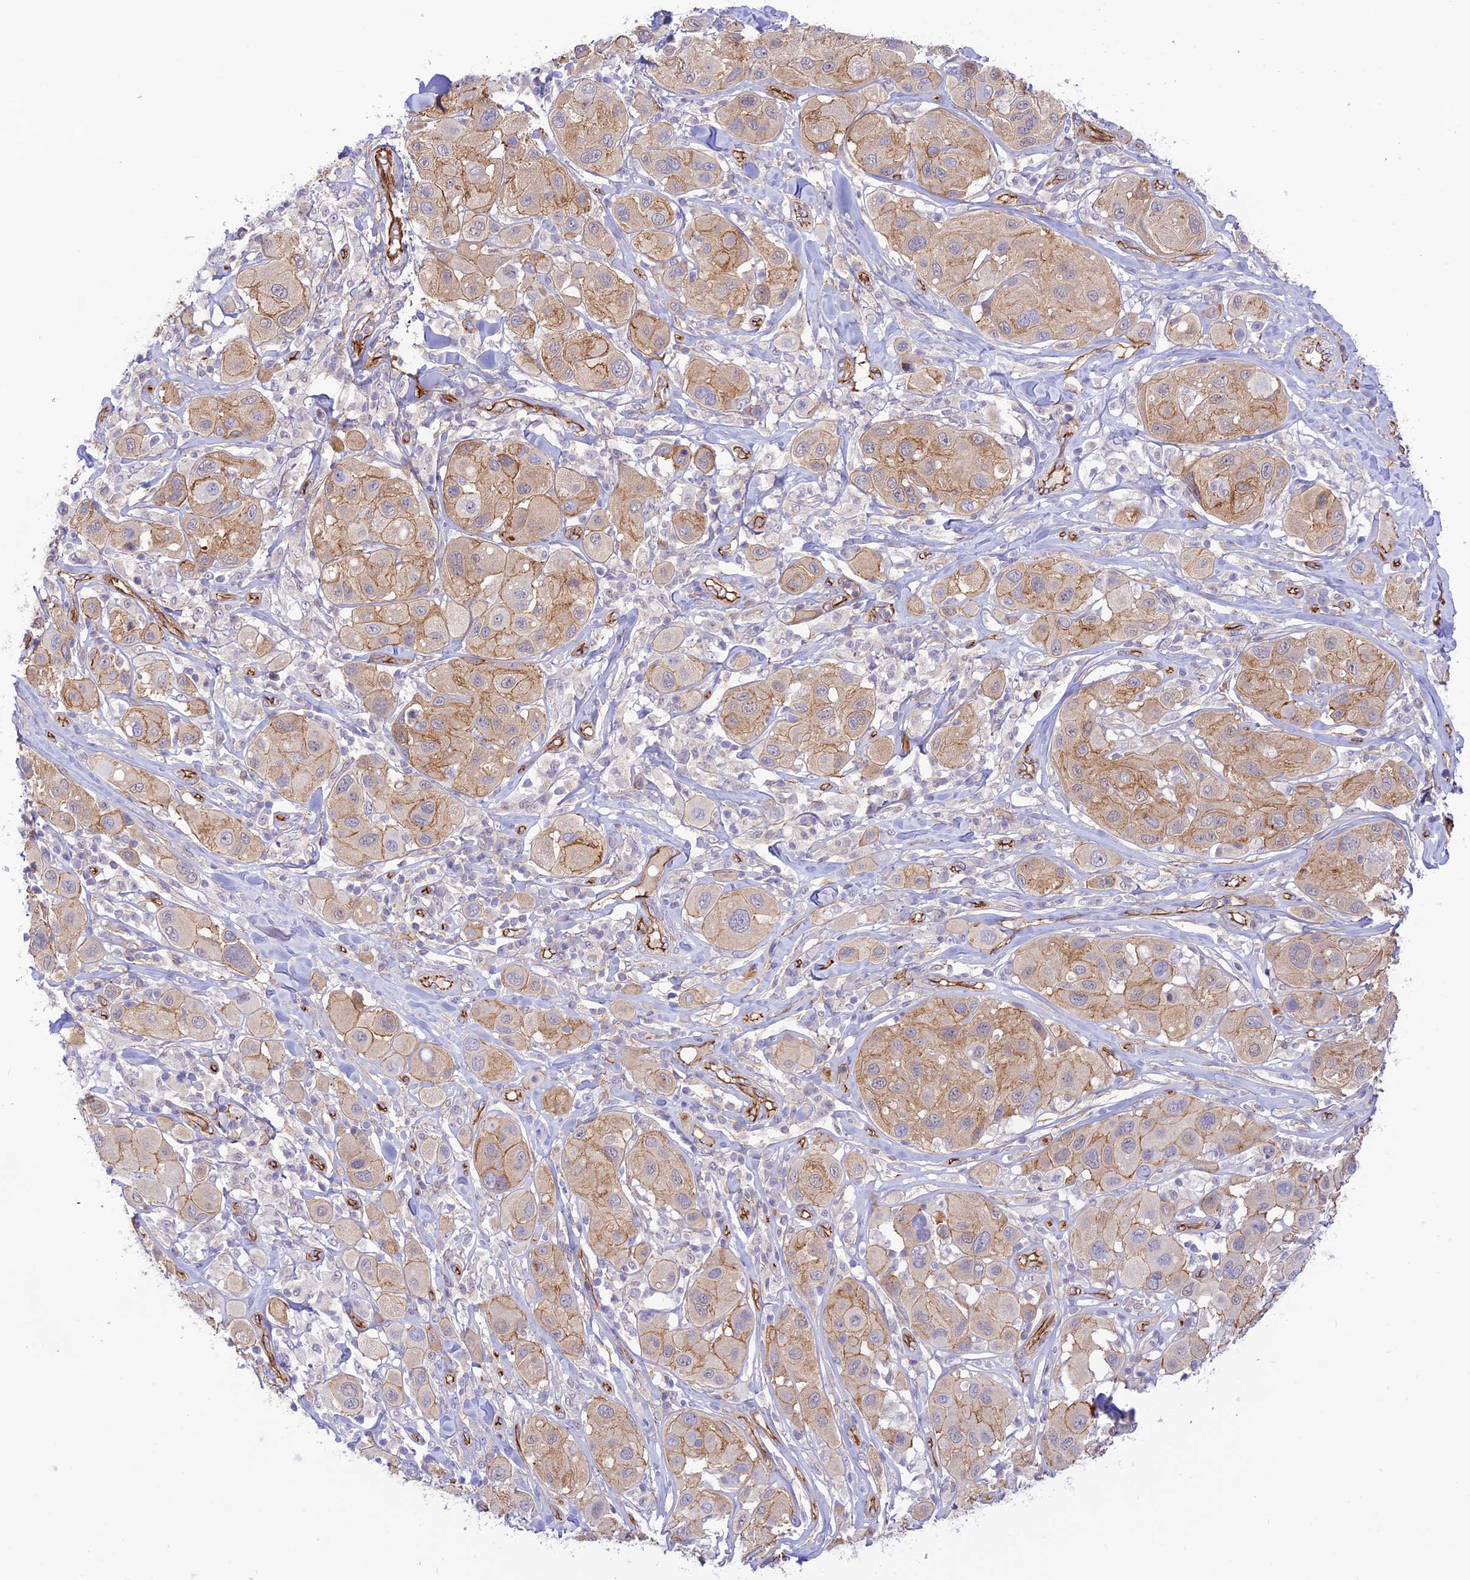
{"staining": {"intensity": "moderate", "quantity": "25%-75%", "location": "cytoplasmic/membranous"}, "tissue": "melanoma", "cell_type": "Tumor cells", "image_type": "cancer", "snomed": [{"axis": "morphology", "description": "Malignant melanoma, Metastatic site"}, {"axis": "topography", "description": "Skin"}], "caption": "Protein staining displays moderate cytoplasmic/membranous expression in approximately 25%-75% of tumor cells in malignant melanoma (metastatic site).", "gene": "YPEL5", "patient": {"sex": "male", "age": 41}}